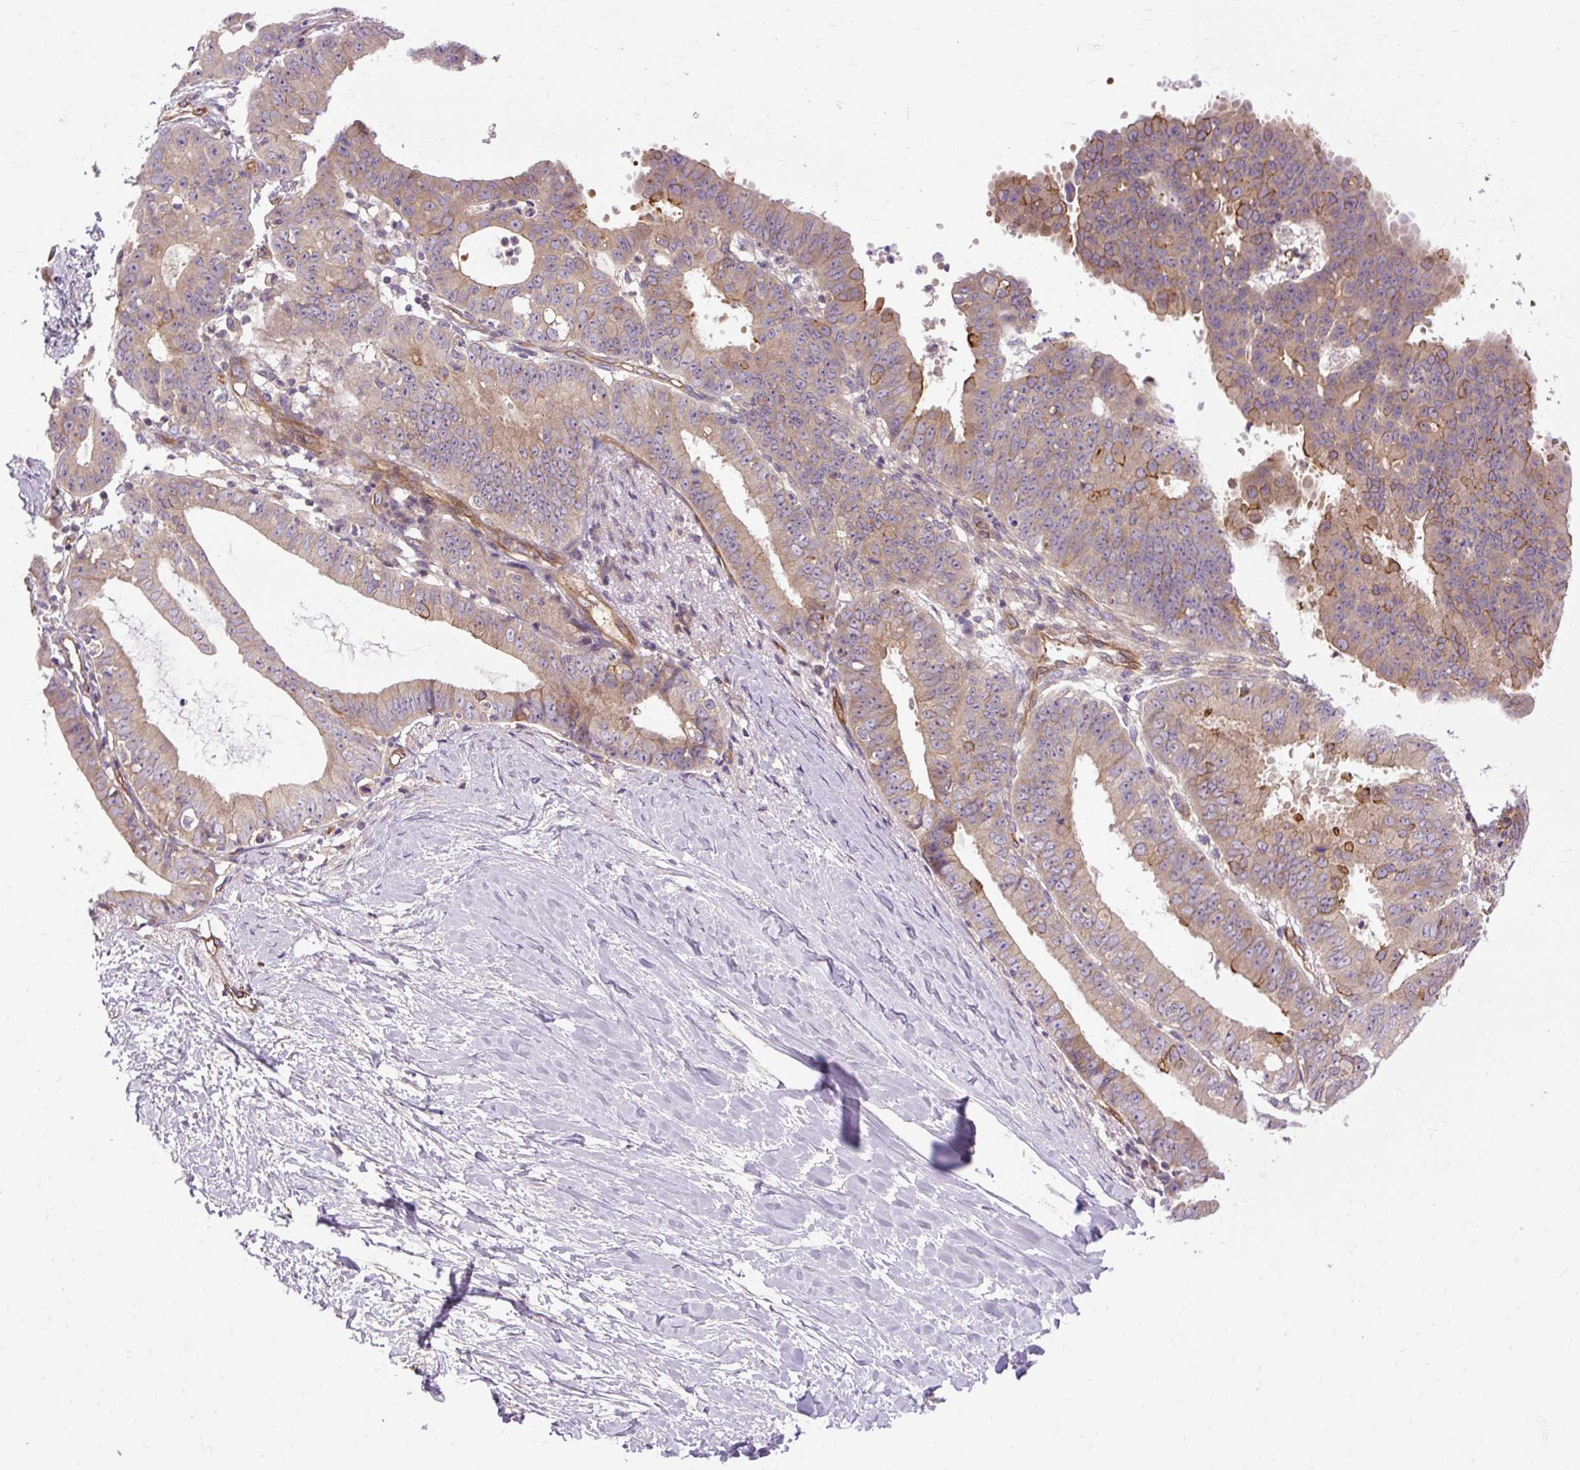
{"staining": {"intensity": "moderate", "quantity": "<25%", "location": "cytoplasmic/membranous"}, "tissue": "ovarian cancer", "cell_type": "Tumor cells", "image_type": "cancer", "snomed": [{"axis": "morphology", "description": "Carcinoma, endometroid"}, {"axis": "topography", "description": "Ovary"}], "caption": "Immunohistochemical staining of human ovarian cancer (endometroid carcinoma) exhibits low levels of moderate cytoplasmic/membranous expression in approximately <25% of tumor cells.", "gene": "CCDC93", "patient": {"sex": "female", "age": 42}}